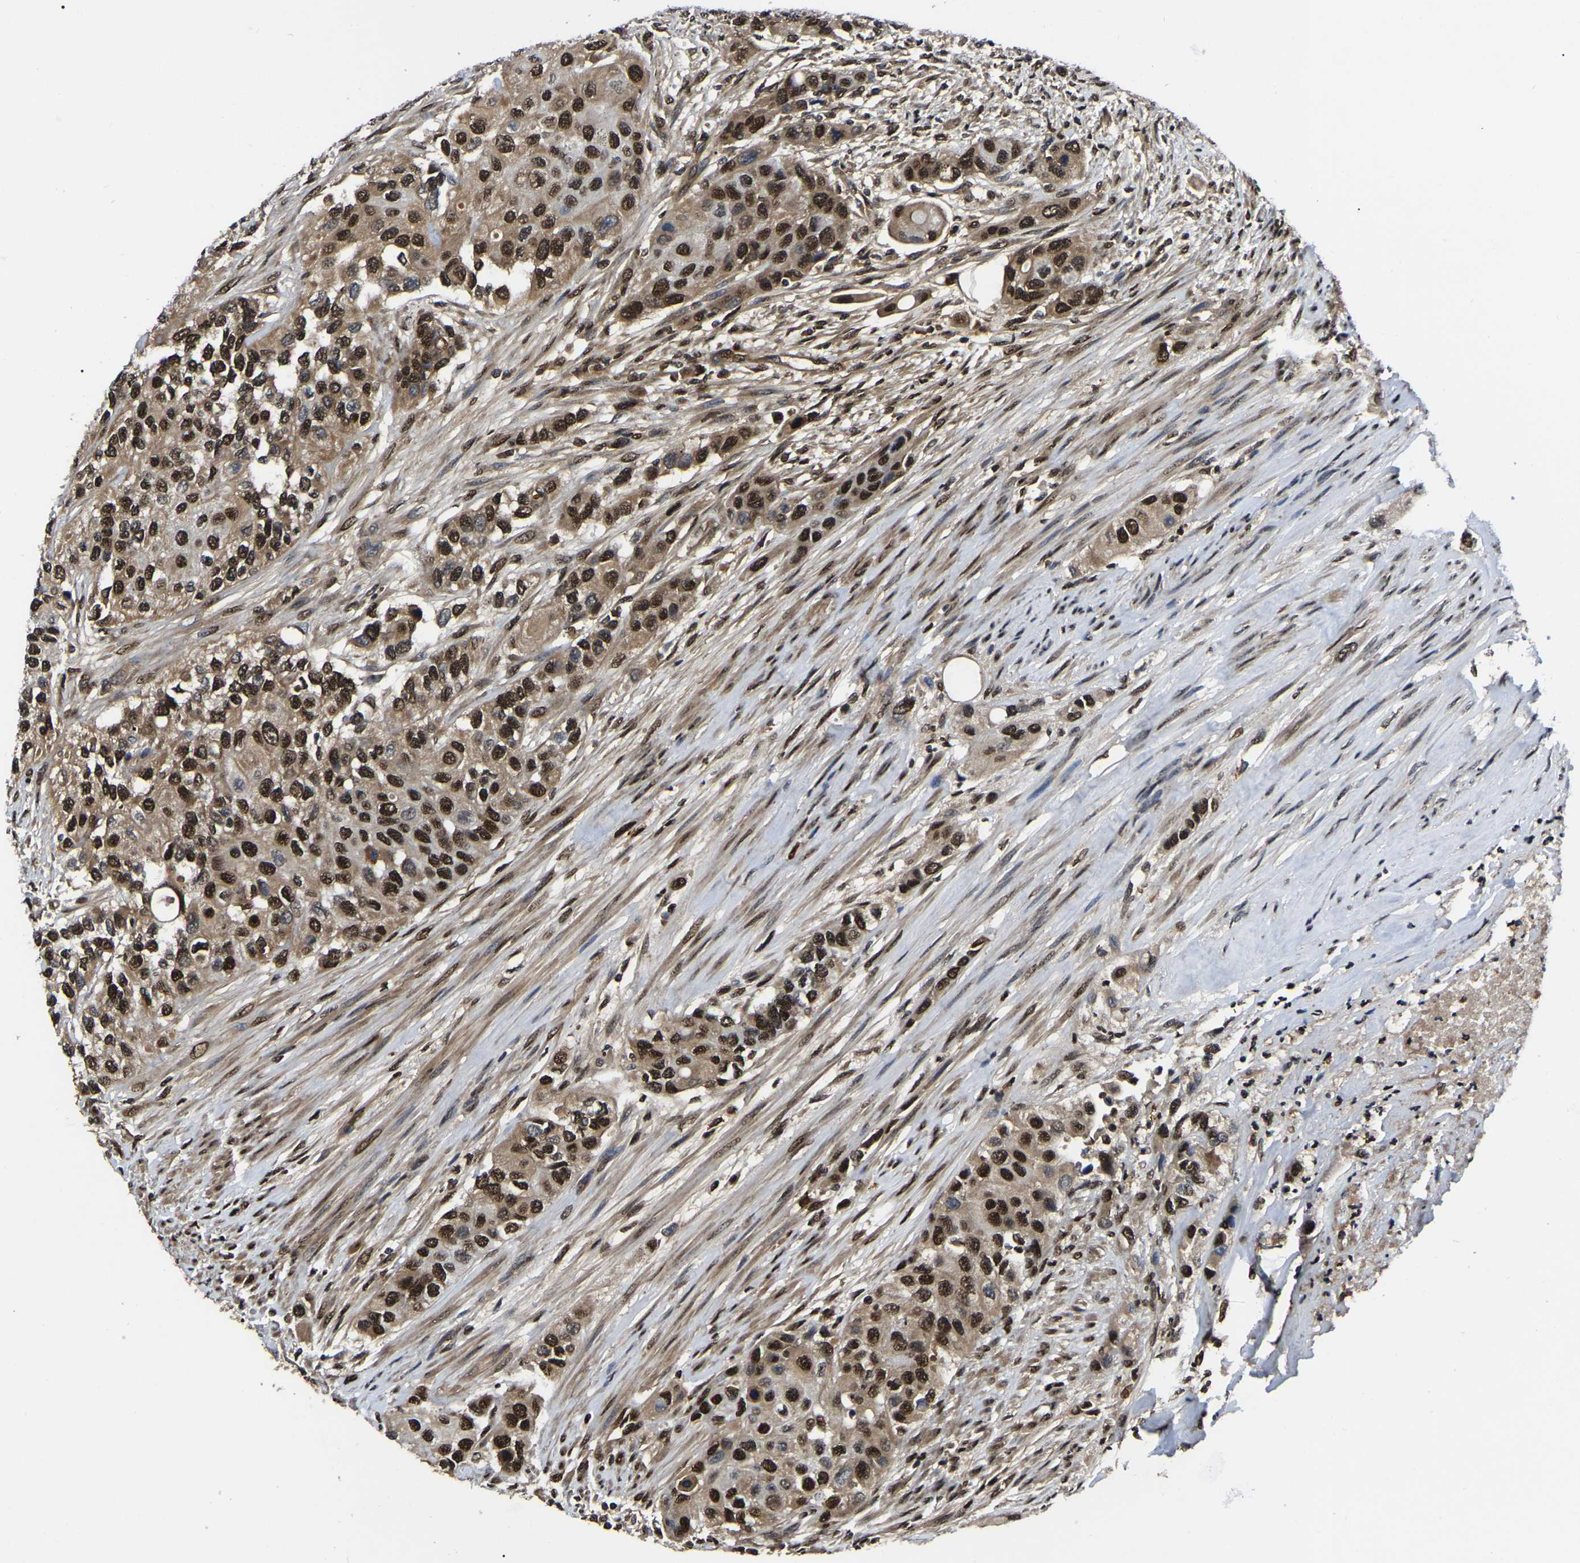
{"staining": {"intensity": "strong", "quantity": ">75%", "location": "cytoplasmic/membranous,nuclear"}, "tissue": "urothelial cancer", "cell_type": "Tumor cells", "image_type": "cancer", "snomed": [{"axis": "morphology", "description": "Urothelial carcinoma, High grade"}, {"axis": "topography", "description": "Urinary bladder"}], "caption": "Immunohistochemical staining of urothelial cancer exhibits high levels of strong cytoplasmic/membranous and nuclear positivity in about >75% of tumor cells.", "gene": "TRIM35", "patient": {"sex": "female", "age": 56}}